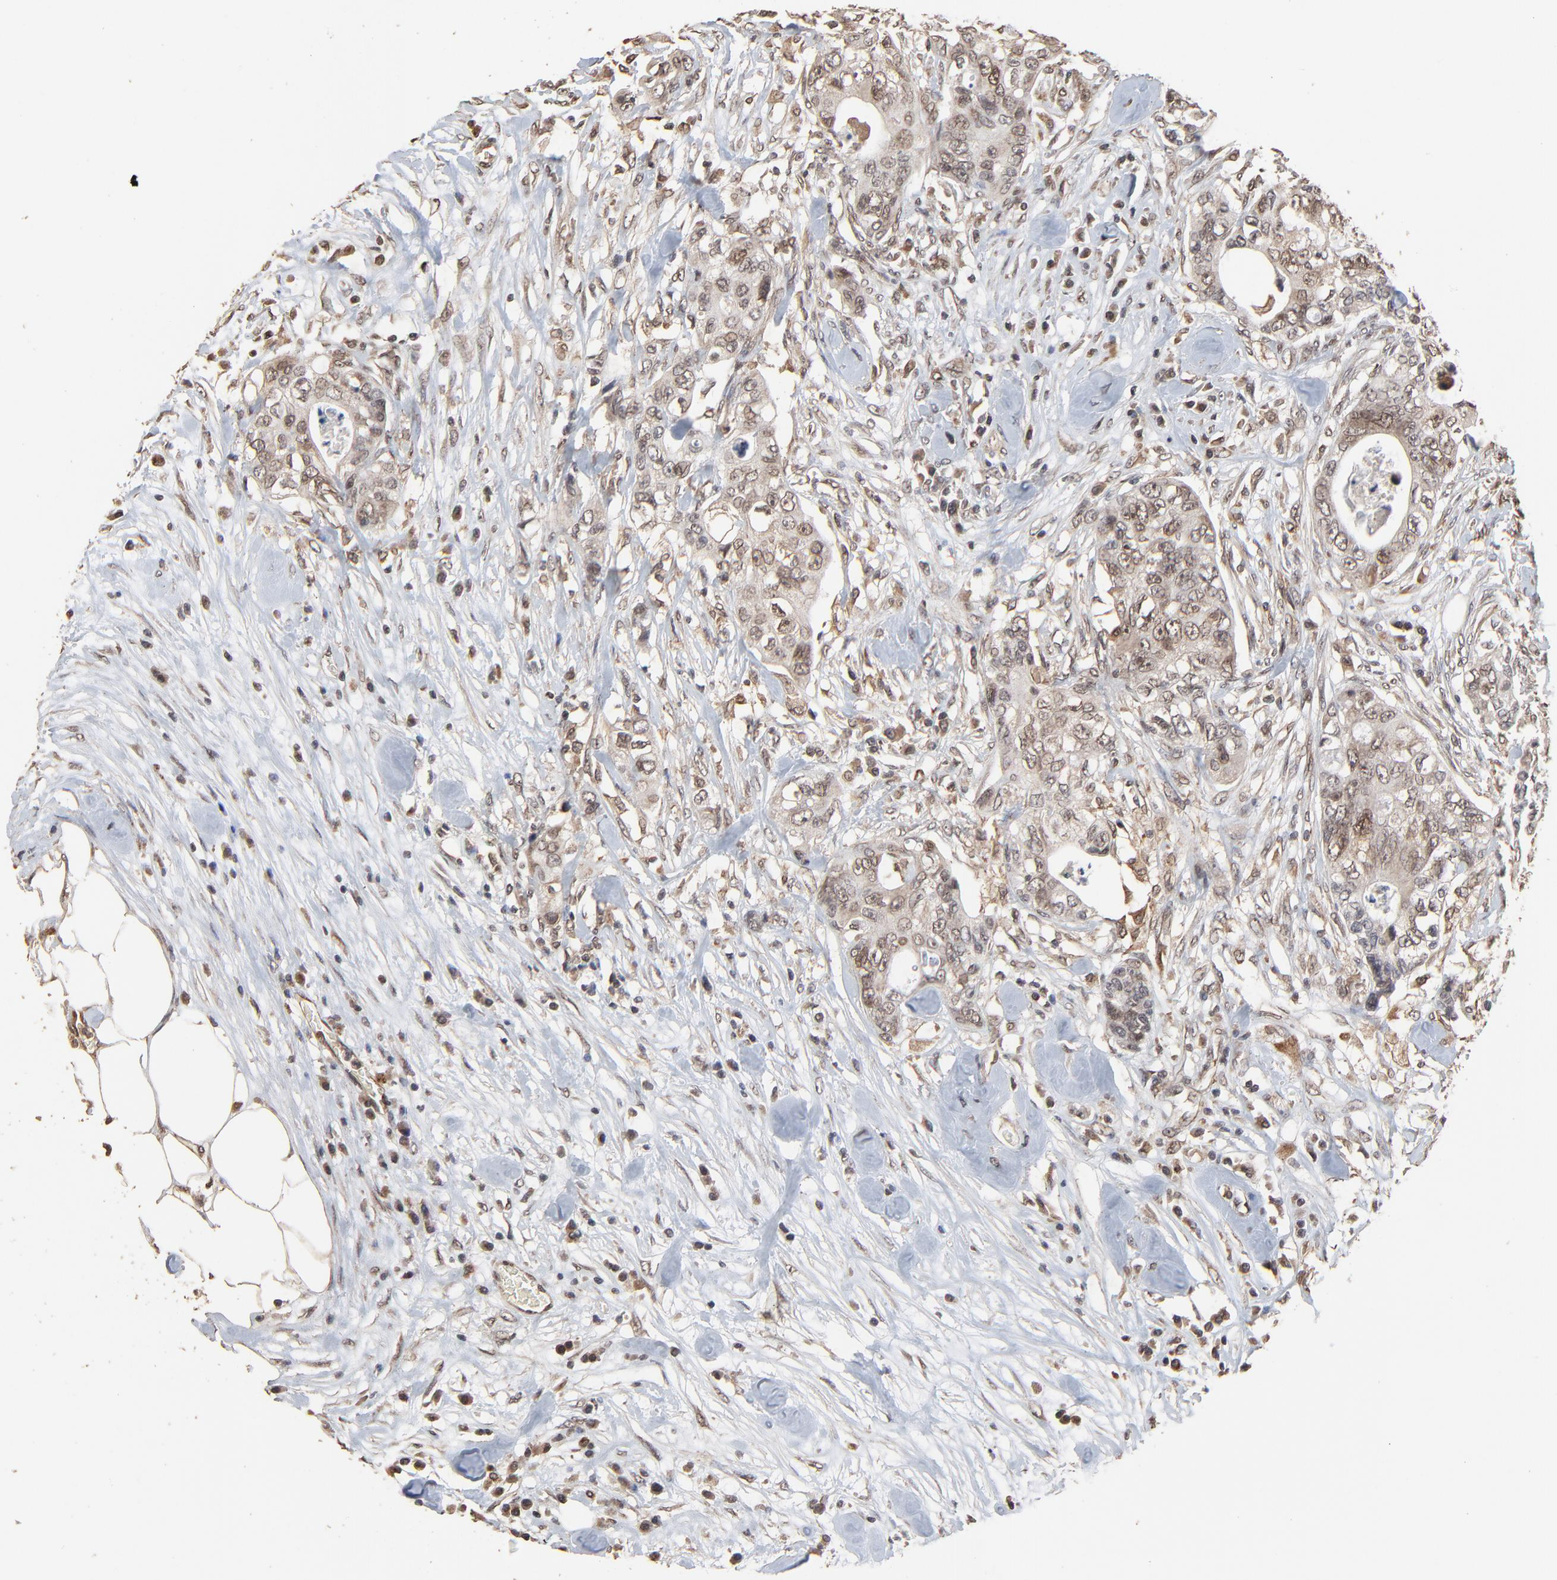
{"staining": {"intensity": "moderate", "quantity": ">75%", "location": "cytoplasmic/membranous,nuclear"}, "tissue": "colorectal cancer", "cell_type": "Tumor cells", "image_type": "cancer", "snomed": [{"axis": "morphology", "description": "Adenocarcinoma, NOS"}, {"axis": "topography", "description": "Rectum"}], "caption": "Colorectal adenocarcinoma stained with a protein marker displays moderate staining in tumor cells.", "gene": "FAM227A", "patient": {"sex": "female", "age": 57}}